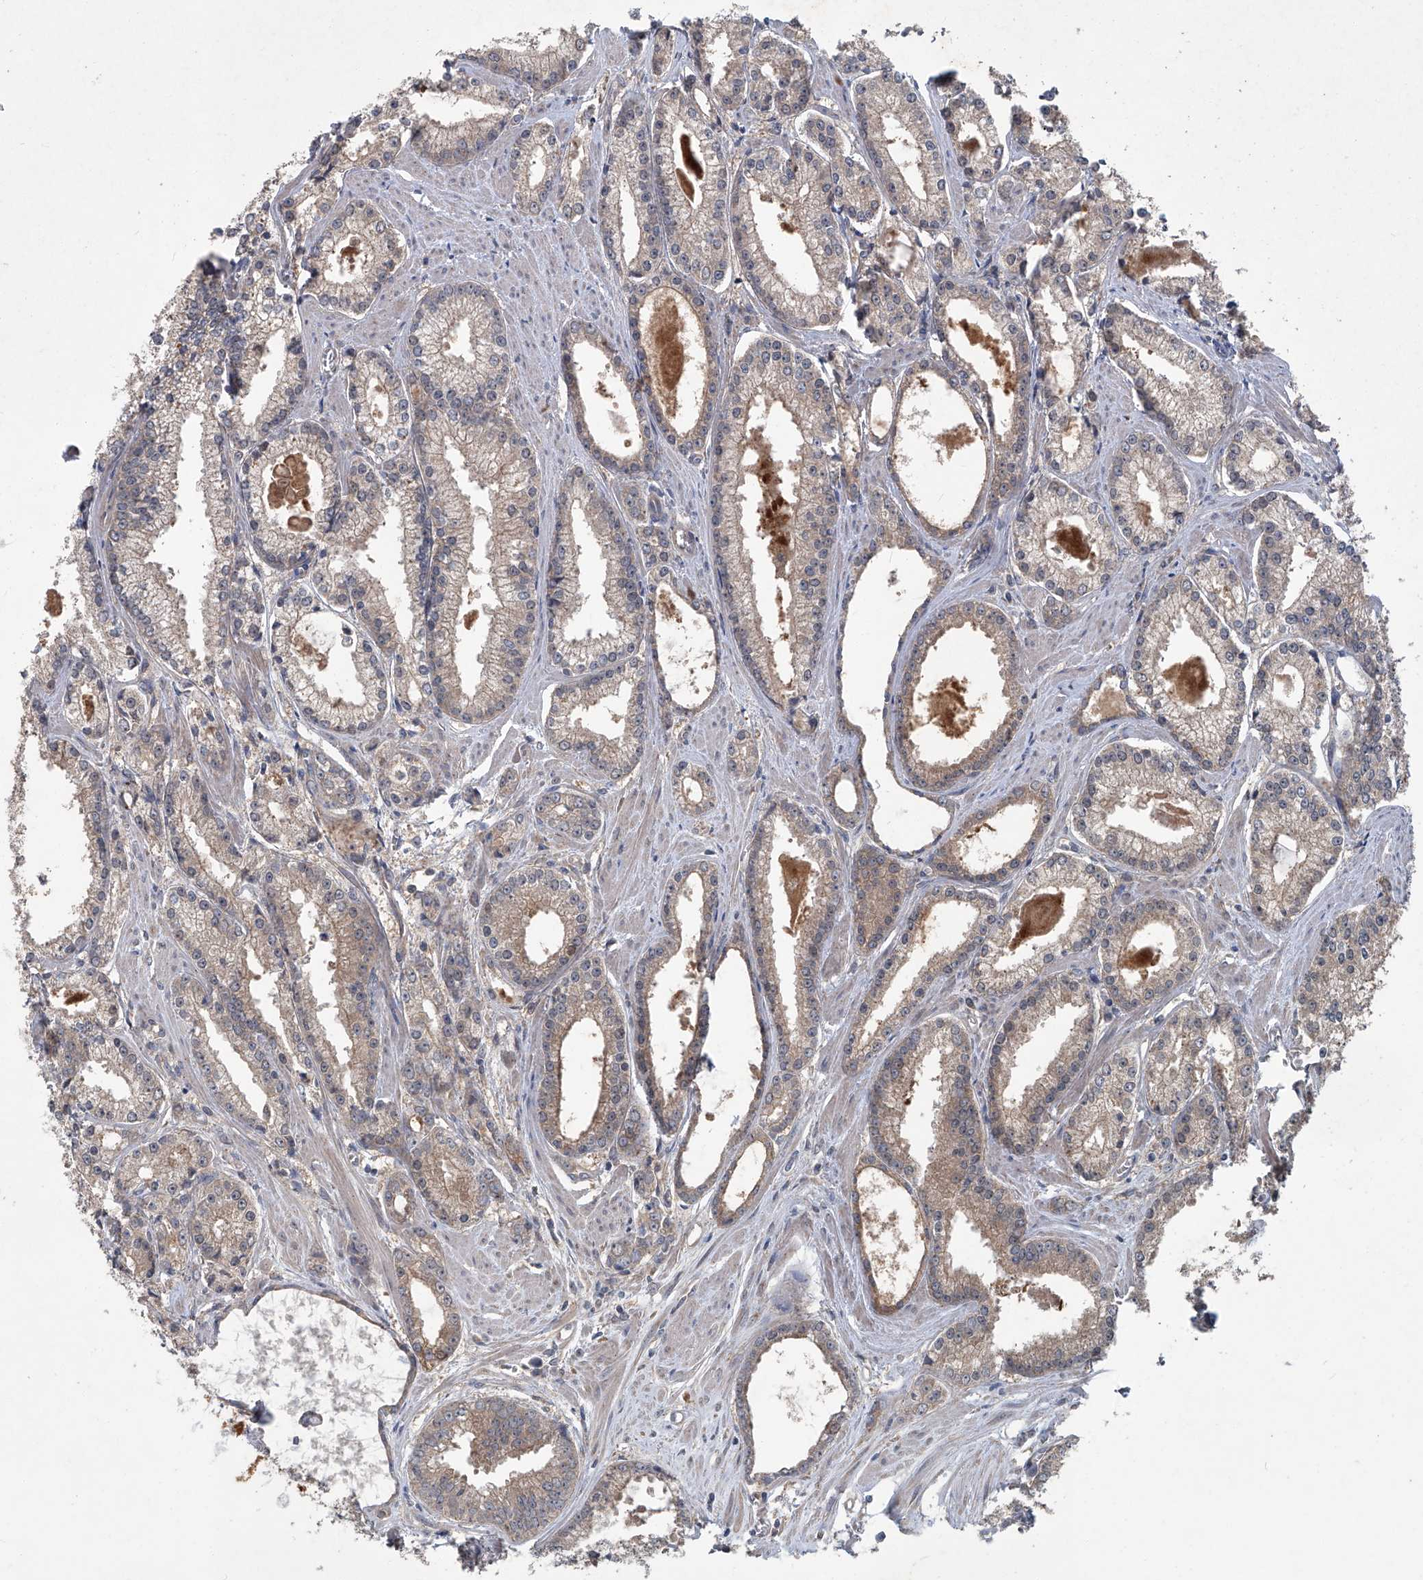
{"staining": {"intensity": "weak", "quantity": ">75%", "location": "cytoplasmic/membranous"}, "tissue": "prostate cancer", "cell_type": "Tumor cells", "image_type": "cancer", "snomed": [{"axis": "morphology", "description": "Adenocarcinoma, Low grade"}, {"axis": "topography", "description": "Prostate"}], "caption": "Human prostate cancer (adenocarcinoma (low-grade)) stained with a protein marker exhibits weak staining in tumor cells.", "gene": "ANKRD34A", "patient": {"sex": "male", "age": 54}}